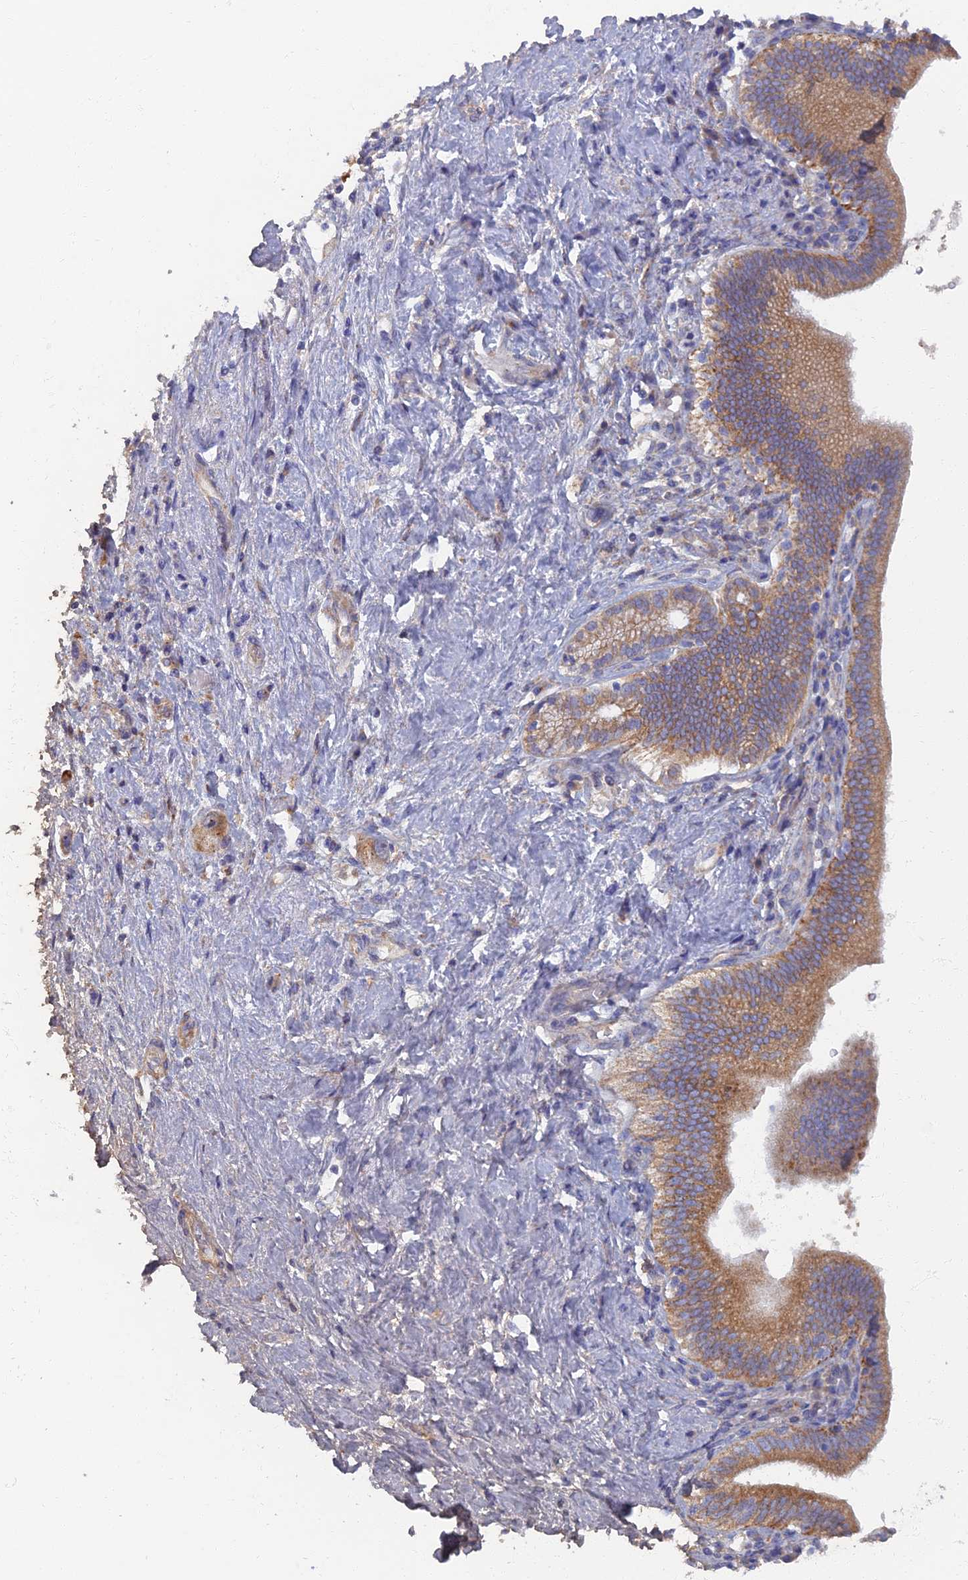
{"staining": {"intensity": "moderate", "quantity": ">75%", "location": "cytoplasmic/membranous"}, "tissue": "pancreatic cancer", "cell_type": "Tumor cells", "image_type": "cancer", "snomed": [{"axis": "morphology", "description": "Adenocarcinoma, NOS"}, {"axis": "topography", "description": "Pancreas"}], "caption": "An IHC photomicrograph of neoplastic tissue is shown. Protein staining in brown highlights moderate cytoplasmic/membranous positivity in pancreatic adenocarcinoma within tumor cells.", "gene": "TMEM44", "patient": {"sex": "female", "age": 73}}